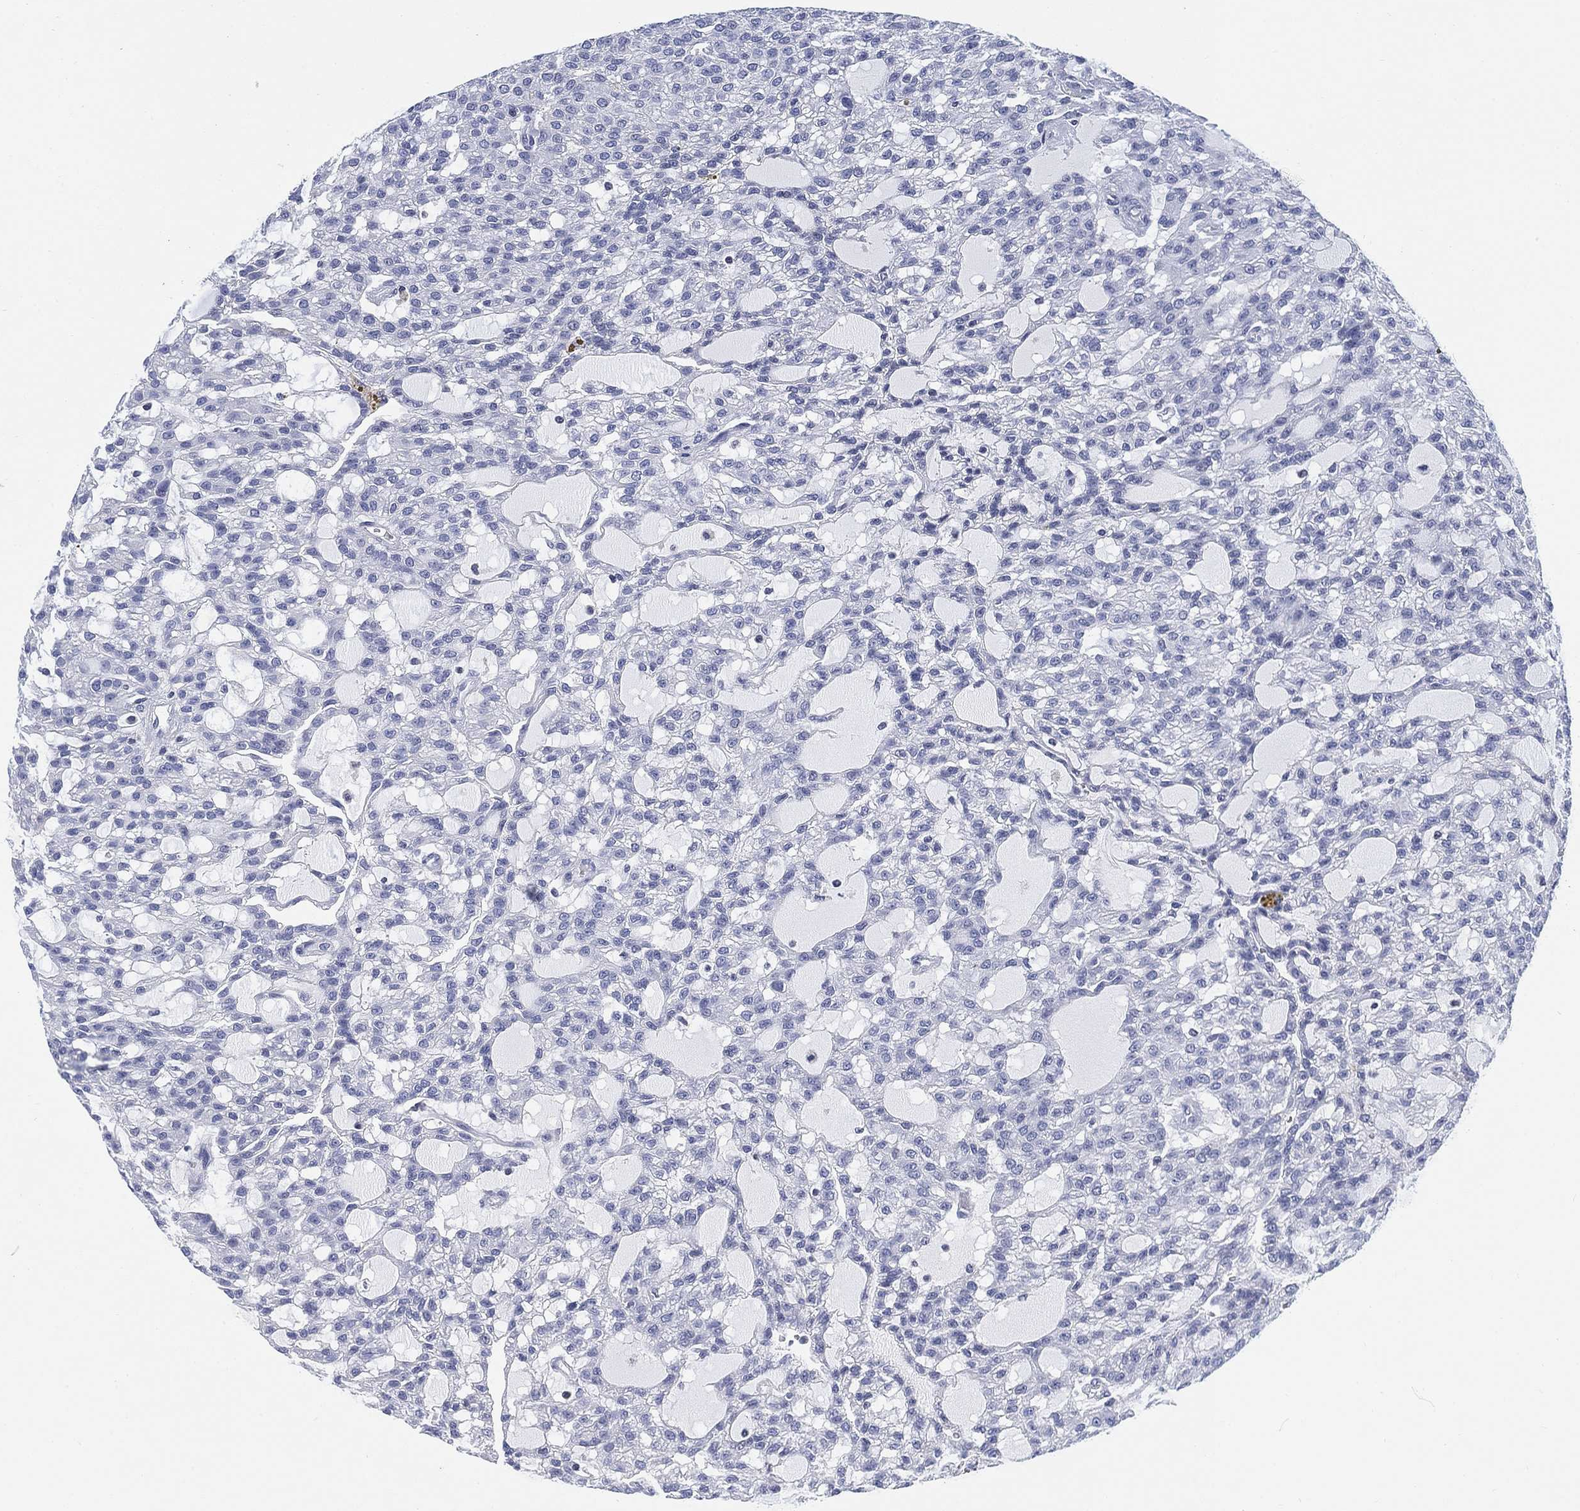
{"staining": {"intensity": "negative", "quantity": "none", "location": "none"}, "tissue": "renal cancer", "cell_type": "Tumor cells", "image_type": "cancer", "snomed": [{"axis": "morphology", "description": "Adenocarcinoma, NOS"}, {"axis": "topography", "description": "Kidney"}], "caption": "A histopathology image of human renal cancer is negative for staining in tumor cells.", "gene": "FYB1", "patient": {"sex": "male", "age": 63}}